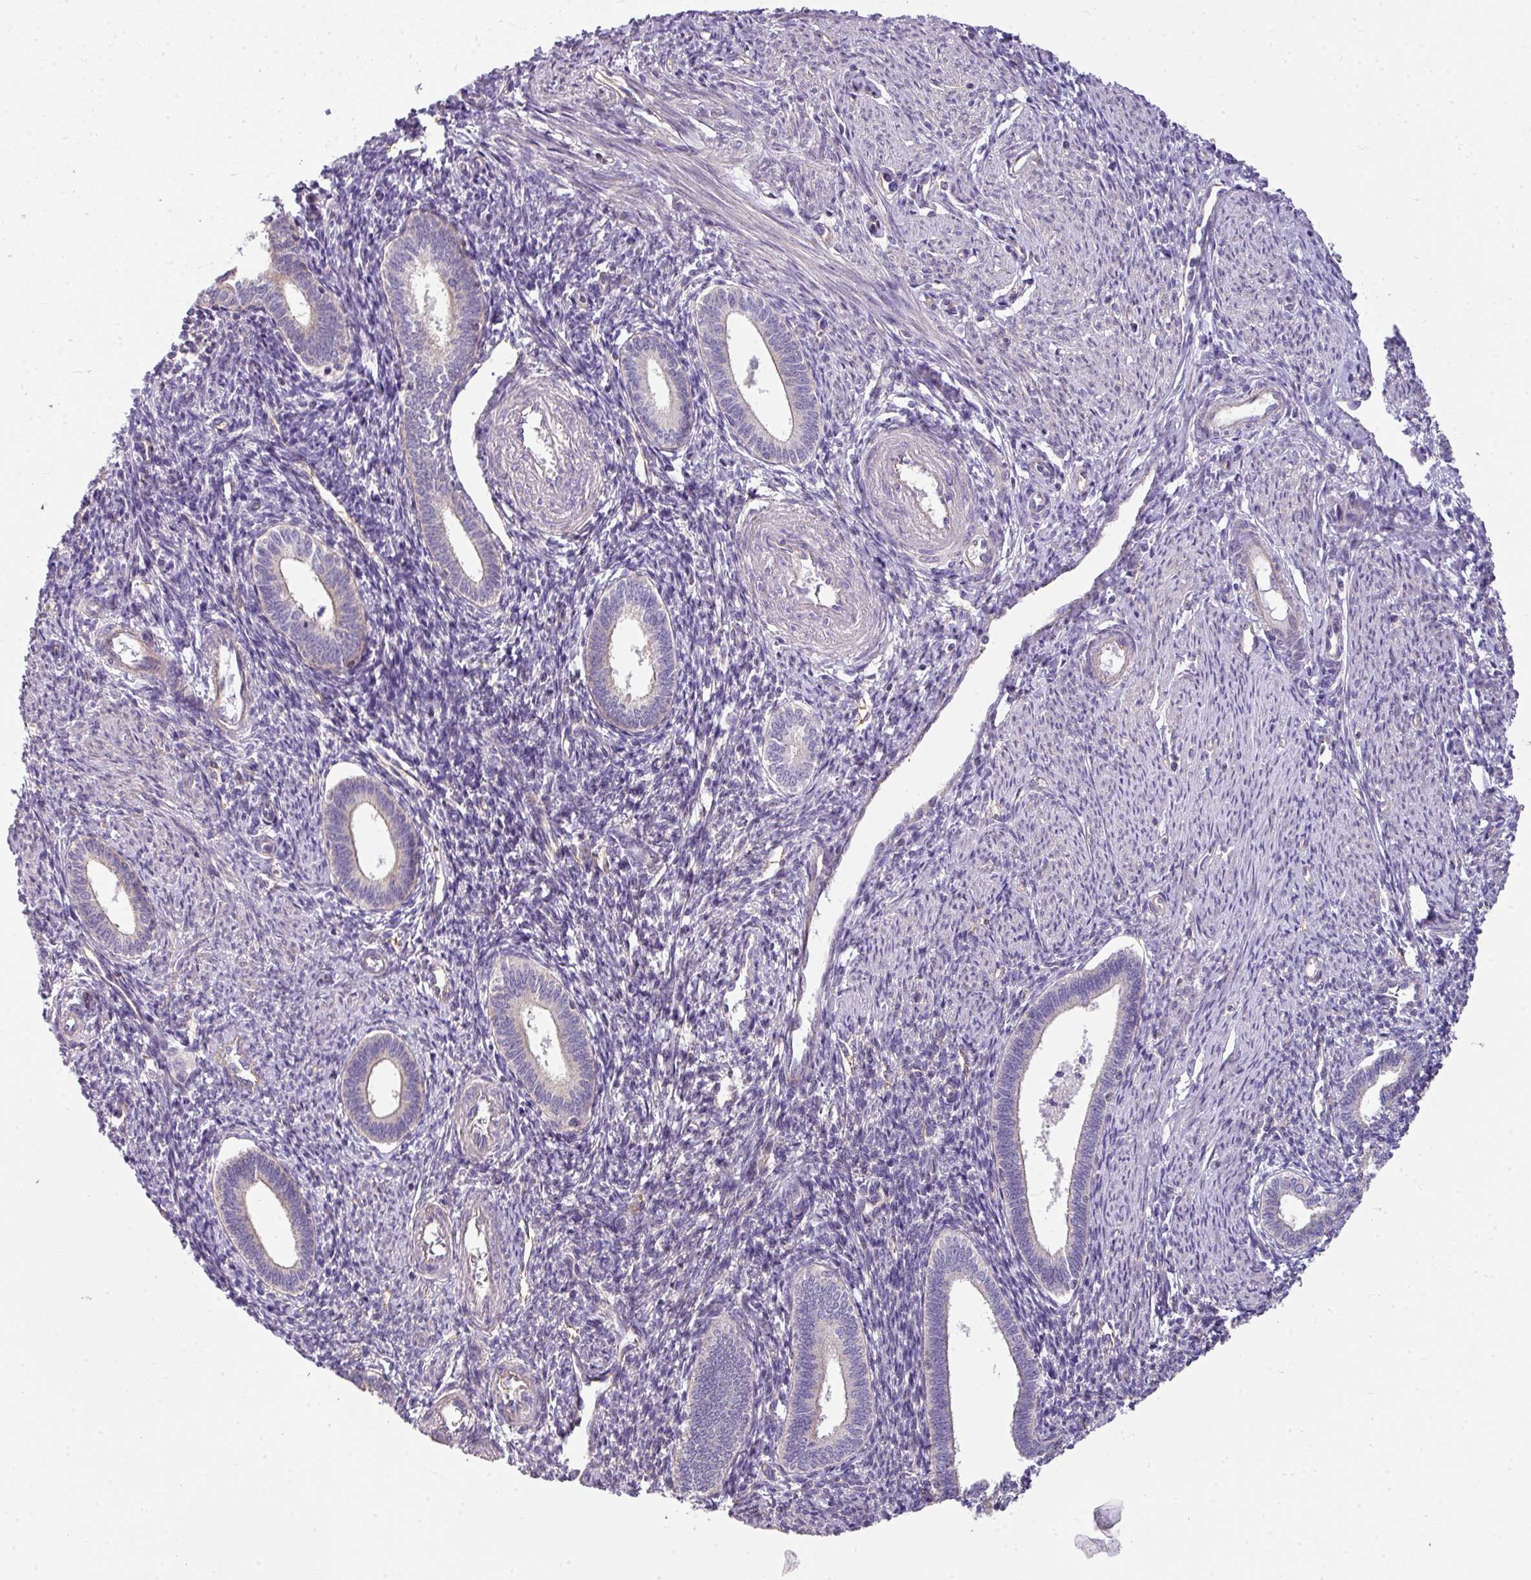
{"staining": {"intensity": "negative", "quantity": "none", "location": "none"}, "tissue": "endometrium", "cell_type": "Cells in endometrial stroma", "image_type": "normal", "snomed": [{"axis": "morphology", "description": "Normal tissue, NOS"}, {"axis": "topography", "description": "Endometrium"}], "caption": "Cells in endometrial stroma show no significant protein positivity in unremarkable endometrium. (Brightfield microscopy of DAB IHC at high magnification).", "gene": "PALS2", "patient": {"sex": "female", "age": 41}}